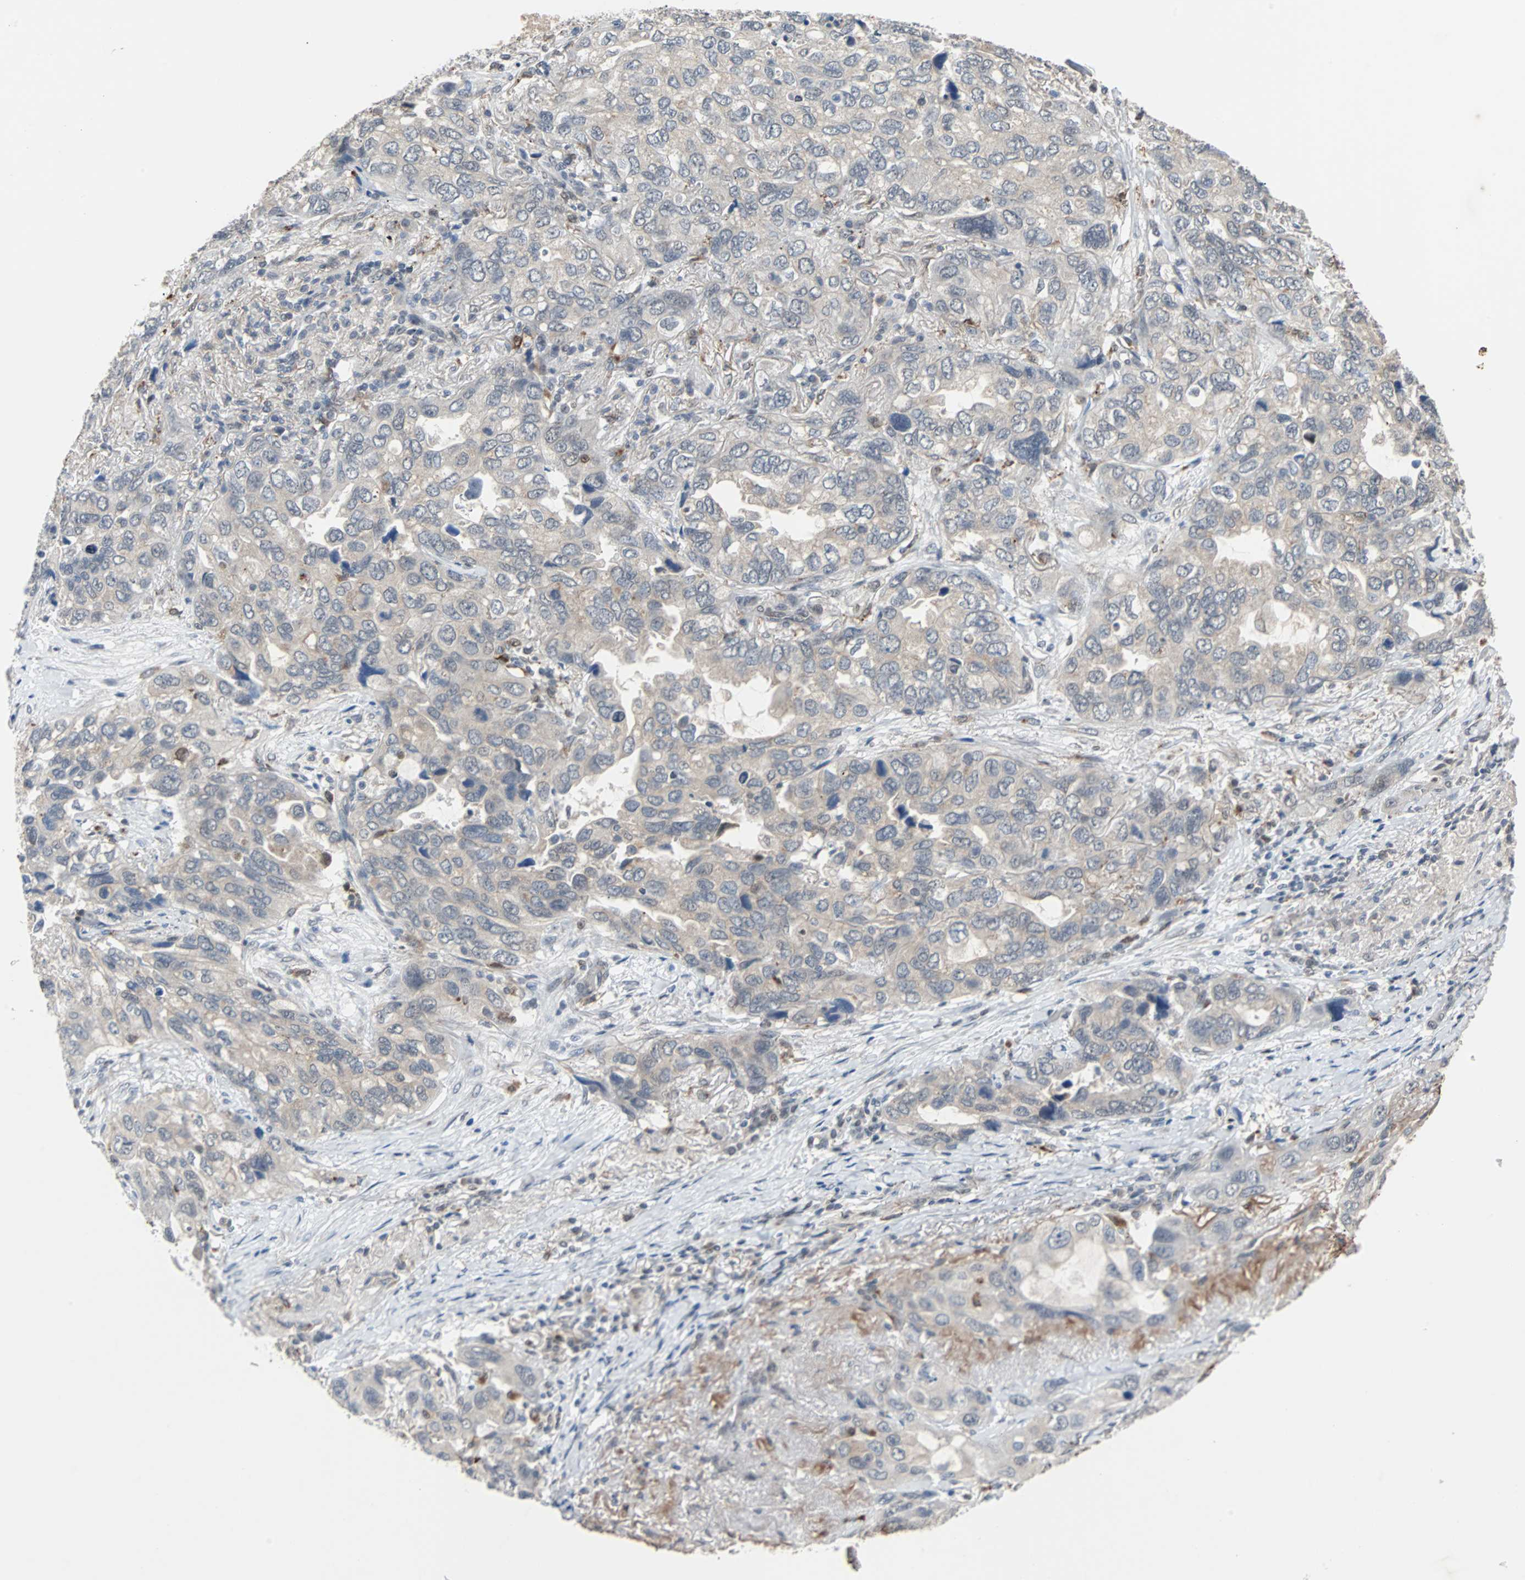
{"staining": {"intensity": "weak", "quantity": "<25%", "location": "cytoplasmic/membranous"}, "tissue": "lung cancer", "cell_type": "Tumor cells", "image_type": "cancer", "snomed": [{"axis": "morphology", "description": "Squamous cell carcinoma, NOS"}, {"axis": "topography", "description": "Lung"}], "caption": "Histopathology image shows no protein expression in tumor cells of lung squamous cell carcinoma tissue. (DAB (3,3'-diaminobenzidine) immunohistochemistry (IHC), high magnification).", "gene": "HLX", "patient": {"sex": "female", "age": 73}}